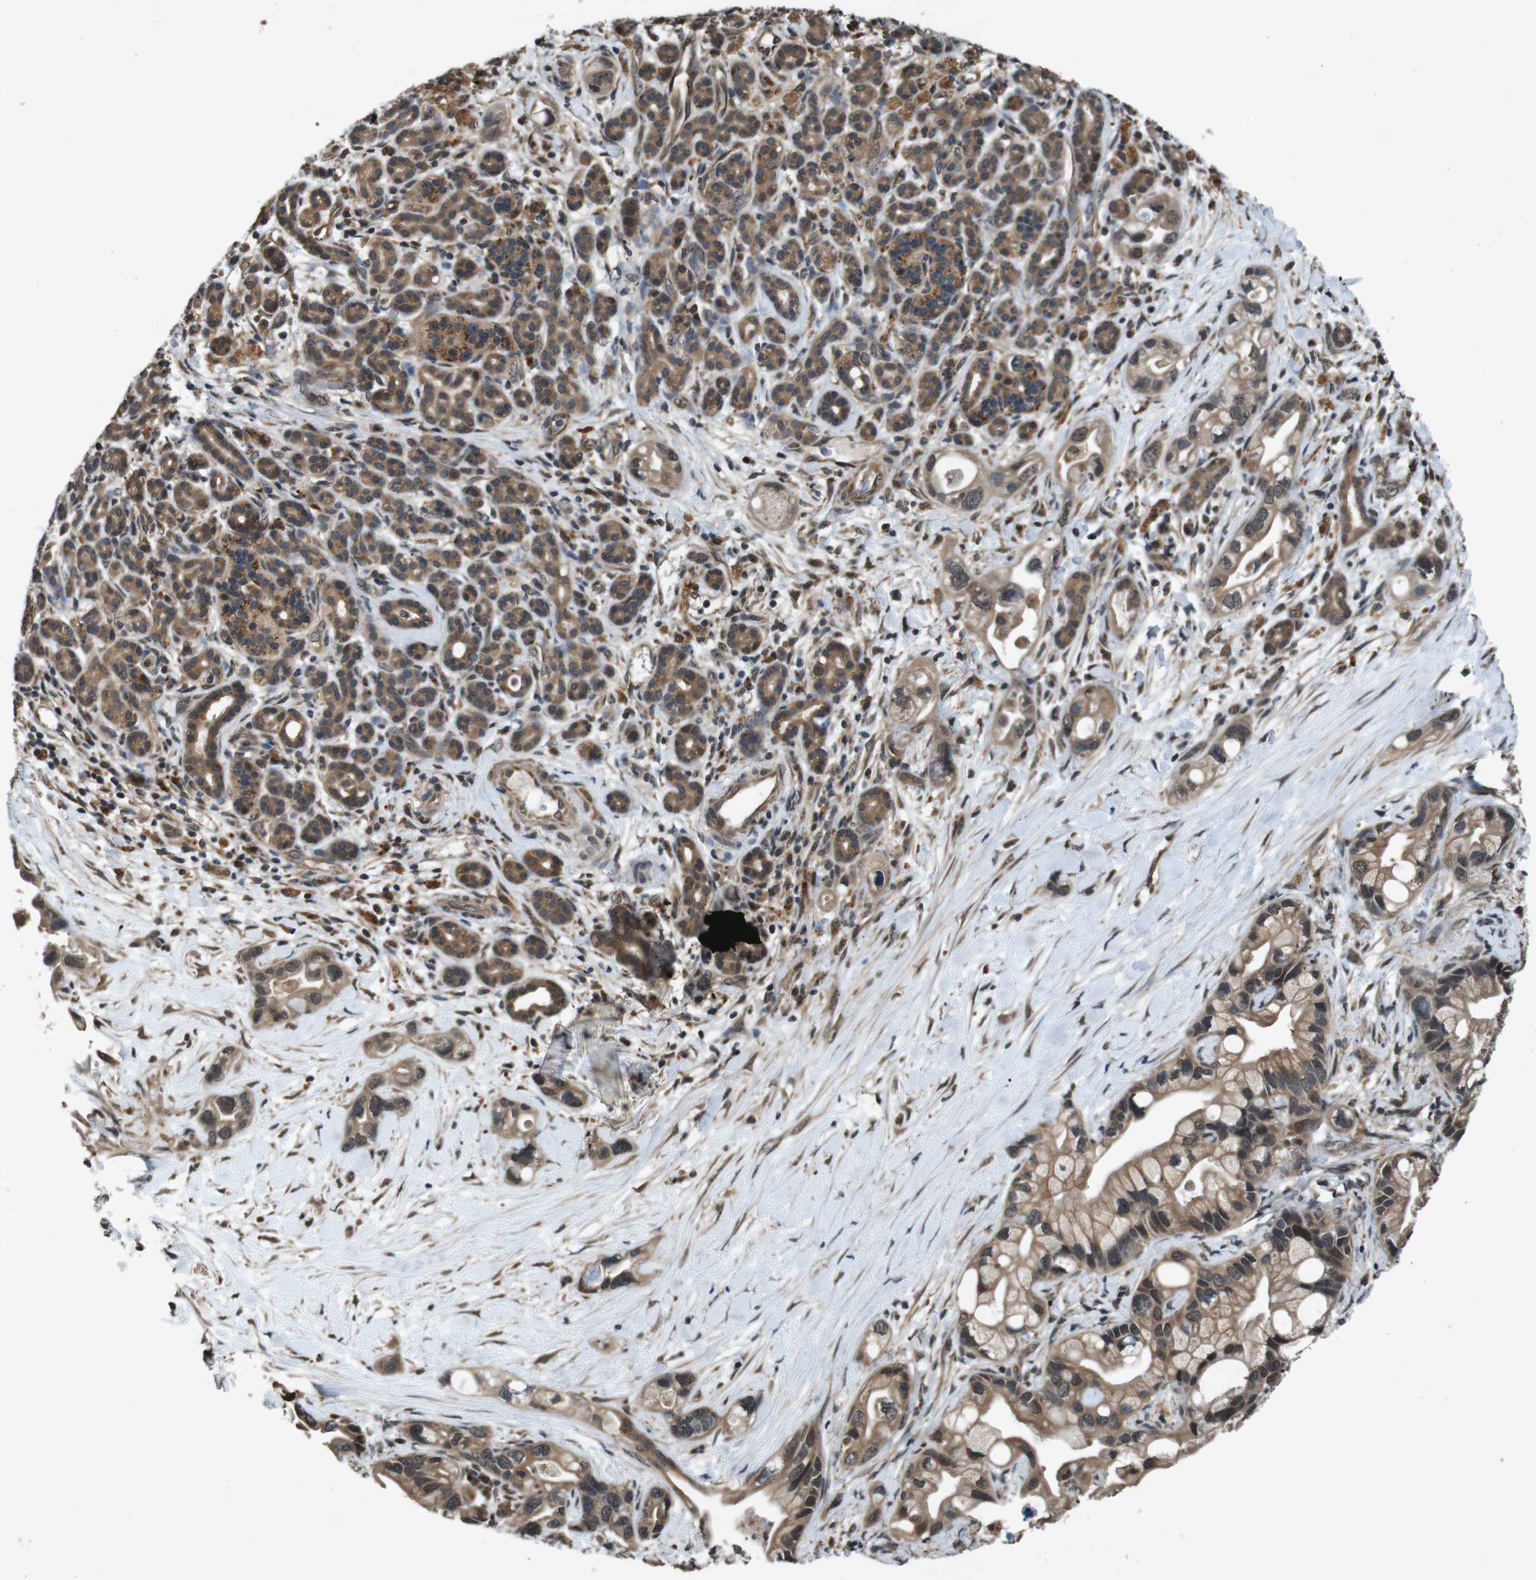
{"staining": {"intensity": "moderate", "quantity": ">75%", "location": "cytoplasmic/membranous,nuclear"}, "tissue": "pancreatic cancer", "cell_type": "Tumor cells", "image_type": "cancer", "snomed": [{"axis": "morphology", "description": "Adenocarcinoma, NOS"}, {"axis": "topography", "description": "Pancreas"}], "caption": "Moderate cytoplasmic/membranous and nuclear staining for a protein is identified in approximately >75% of tumor cells of pancreatic cancer using IHC.", "gene": "SOCS1", "patient": {"sex": "female", "age": 77}}